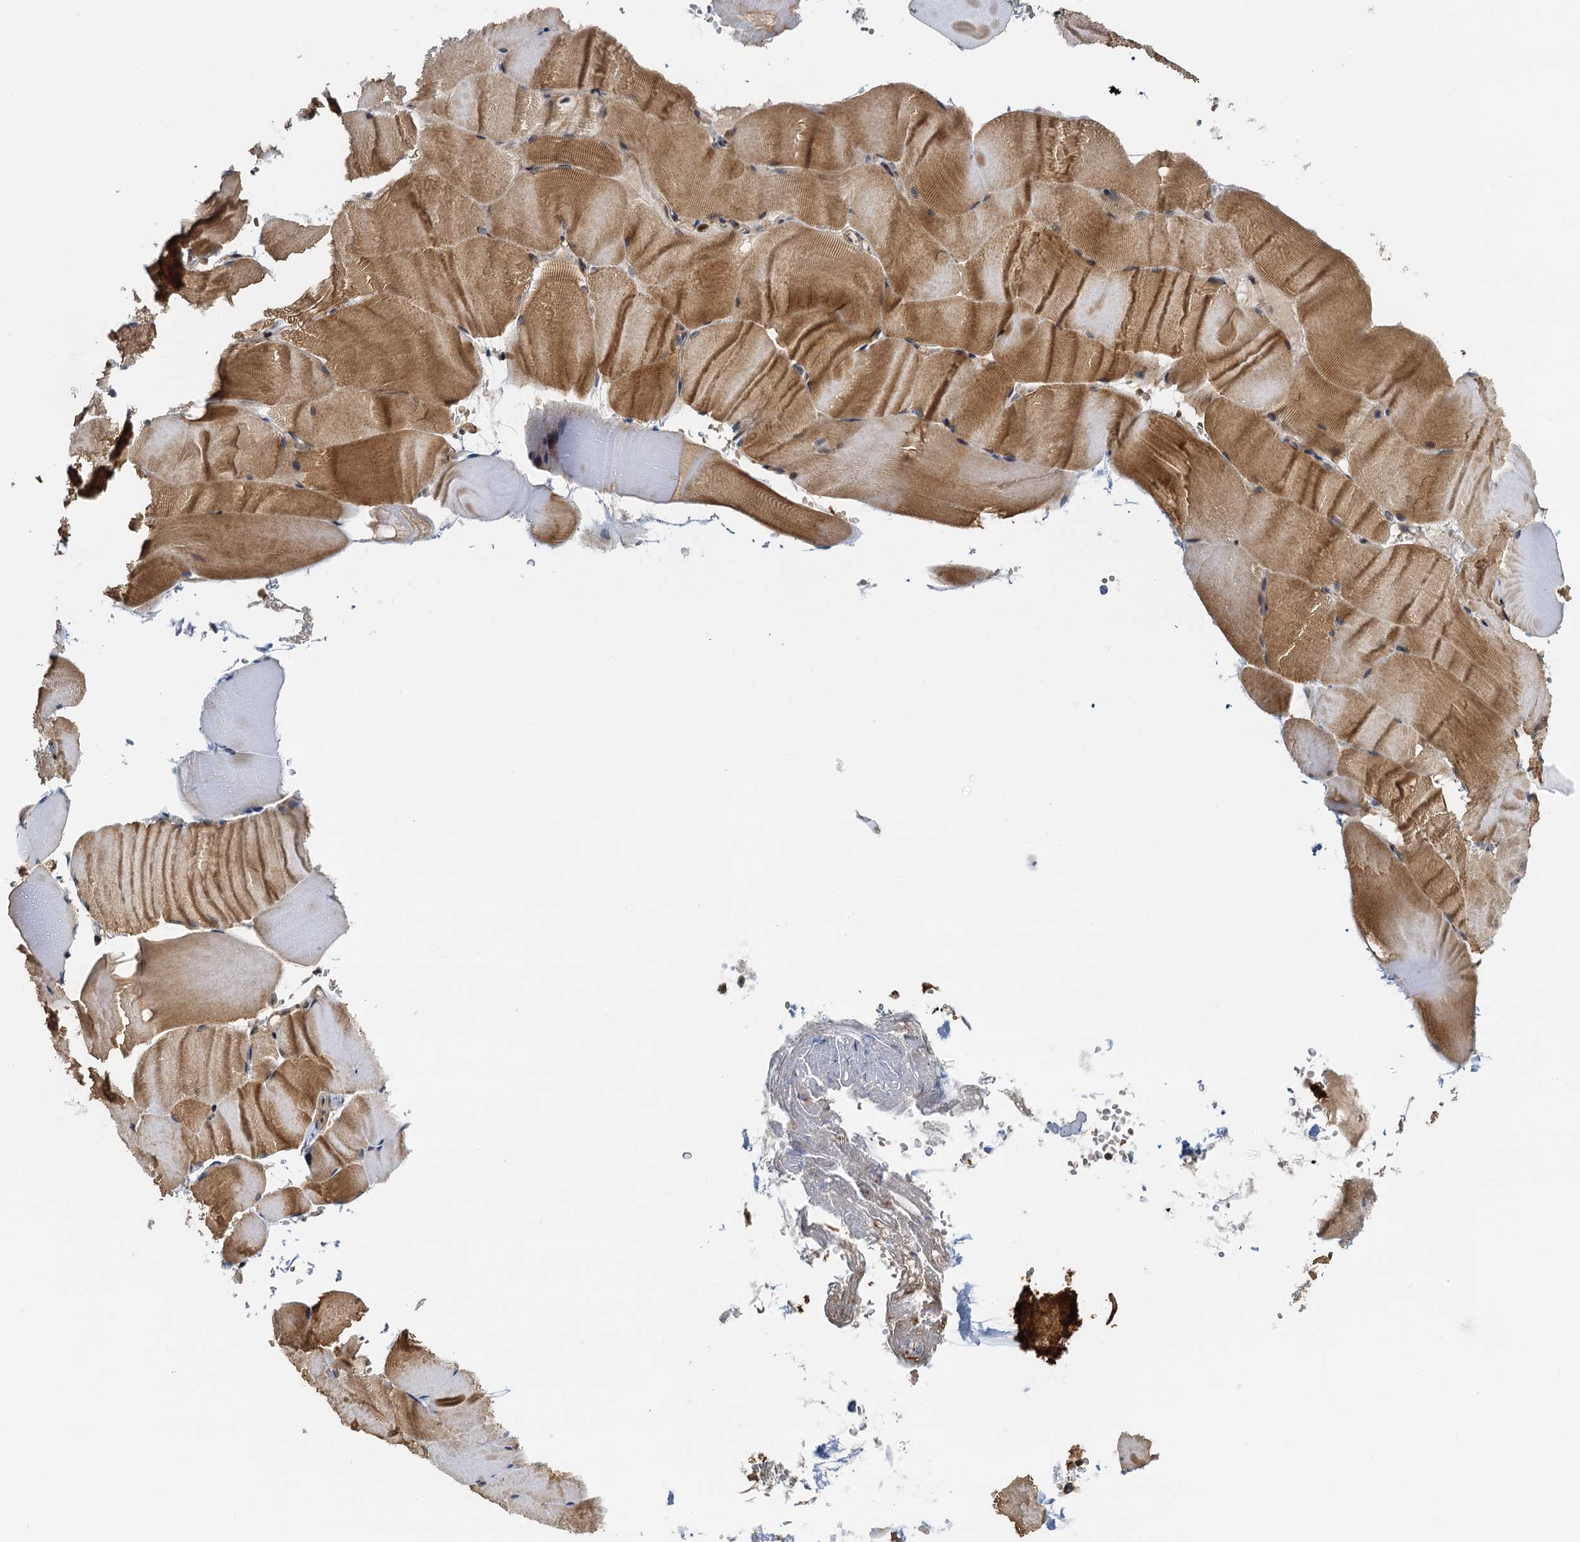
{"staining": {"intensity": "moderate", "quantity": "25%-75%", "location": "cytoplasmic/membranous"}, "tissue": "skeletal muscle", "cell_type": "Myocytes", "image_type": "normal", "snomed": [{"axis": "morphology", "description": "Normal tissue, NOS"}, {"axis": "topography", "description": "Skeletal muscle"}, {"axis": "topography", "description": "Parathyroid gland"}], "caption": "Skeletal muscle stained for a protein displays moderate cytoplasmic/membranous positivity in myocytes.", "gene": "ZNF609", "patient": {"sex": "female", "age": 37}}